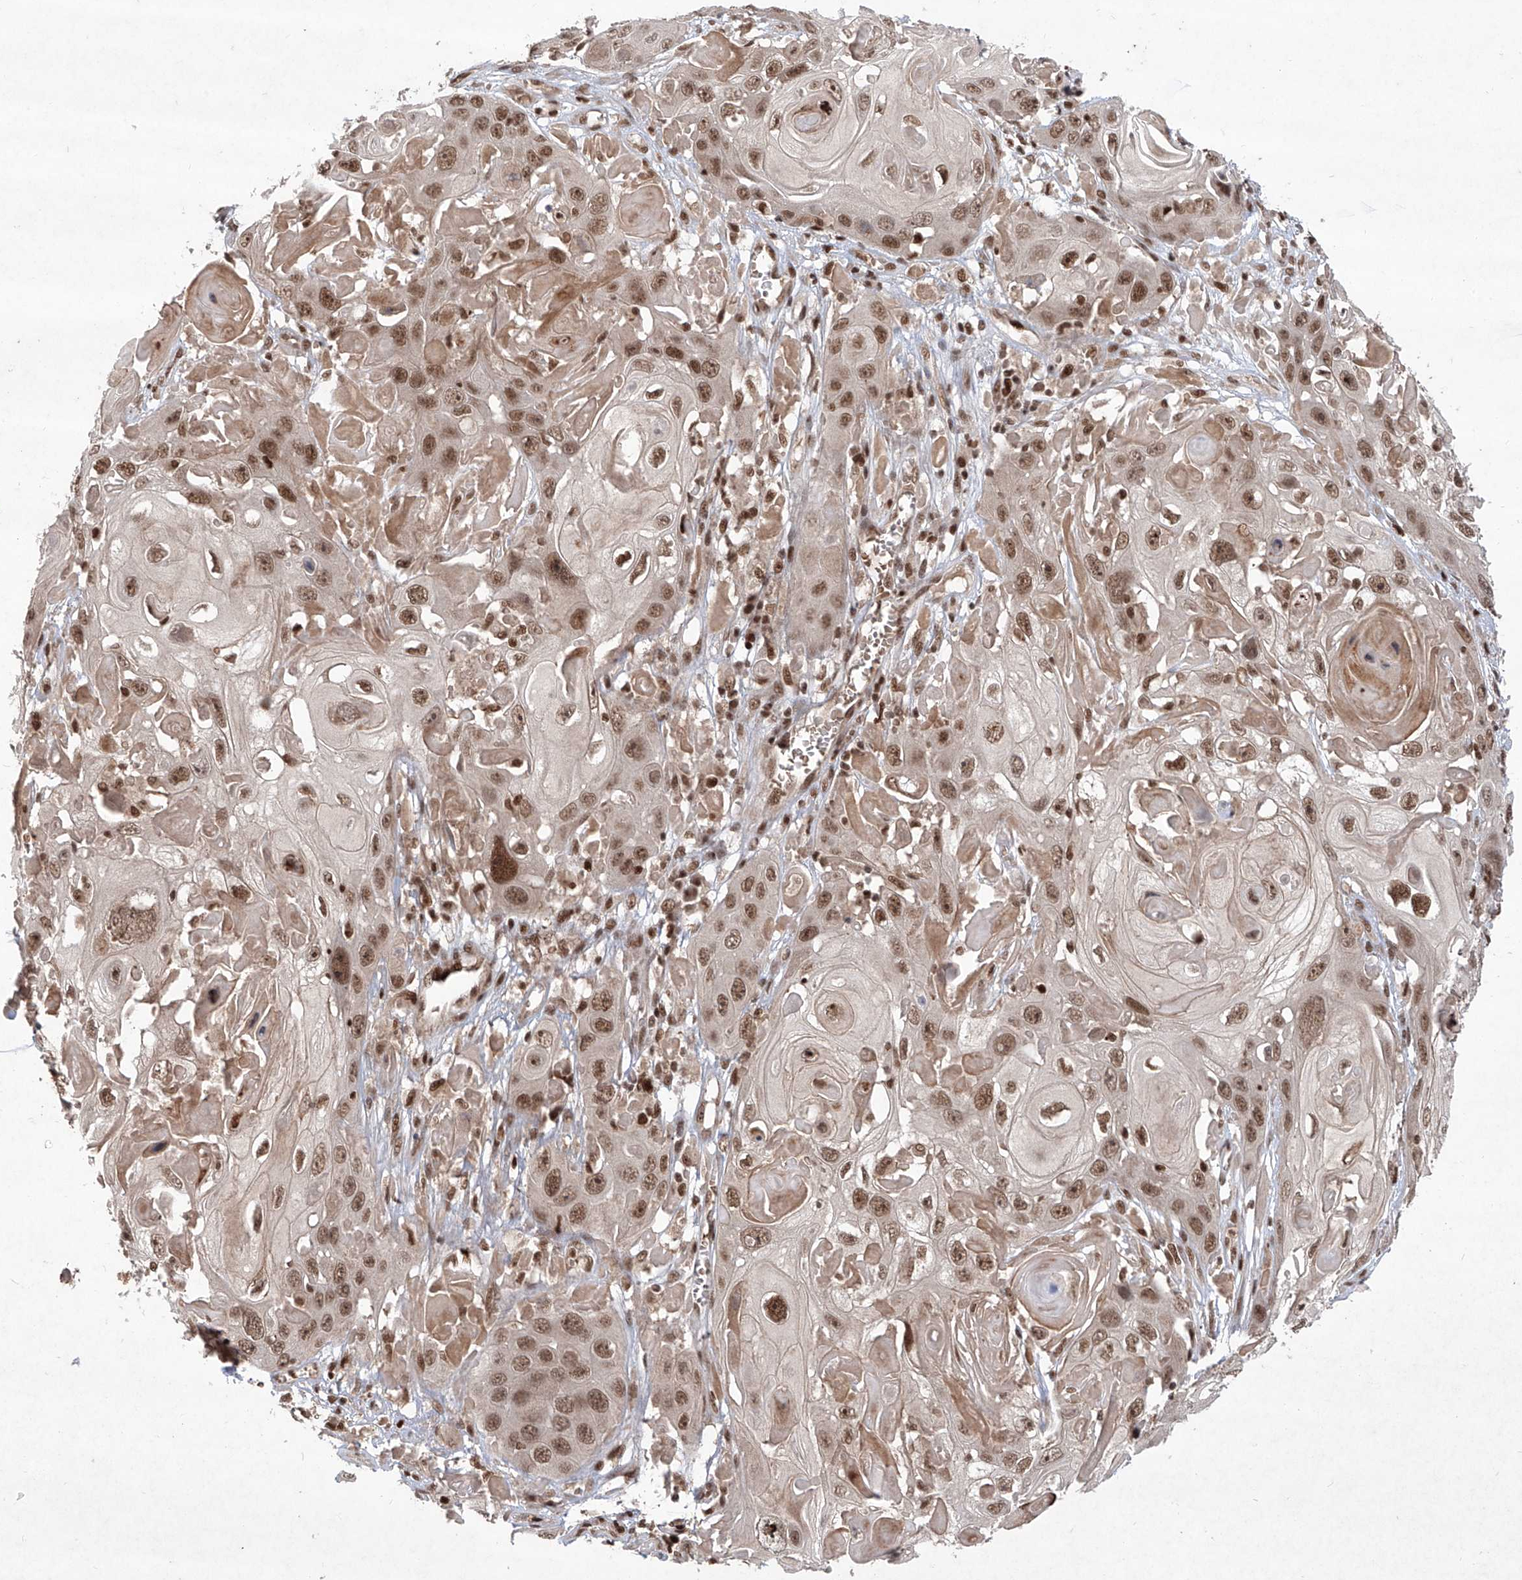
{"staining": {"intensity": "moderate", "quantity": ">75%", "location": "nuclear"}, "tissue": "skin cancer", "cell_type": "Tumor cells", "image_type": "cancer", "snomed": [{"axis": "morphology", "description": "Squamous cell carcinoma, NOS"}, {"axis": "topography", "description": "Skin"}], "caption": "Protein expression analysis of human skin cancer (squamous cell carcinoma) reveals moderate nuclear staining in approximately >75% of tumor cells.", "gene": "IRF2", "patient": {"sex": "male", "age": 55}}